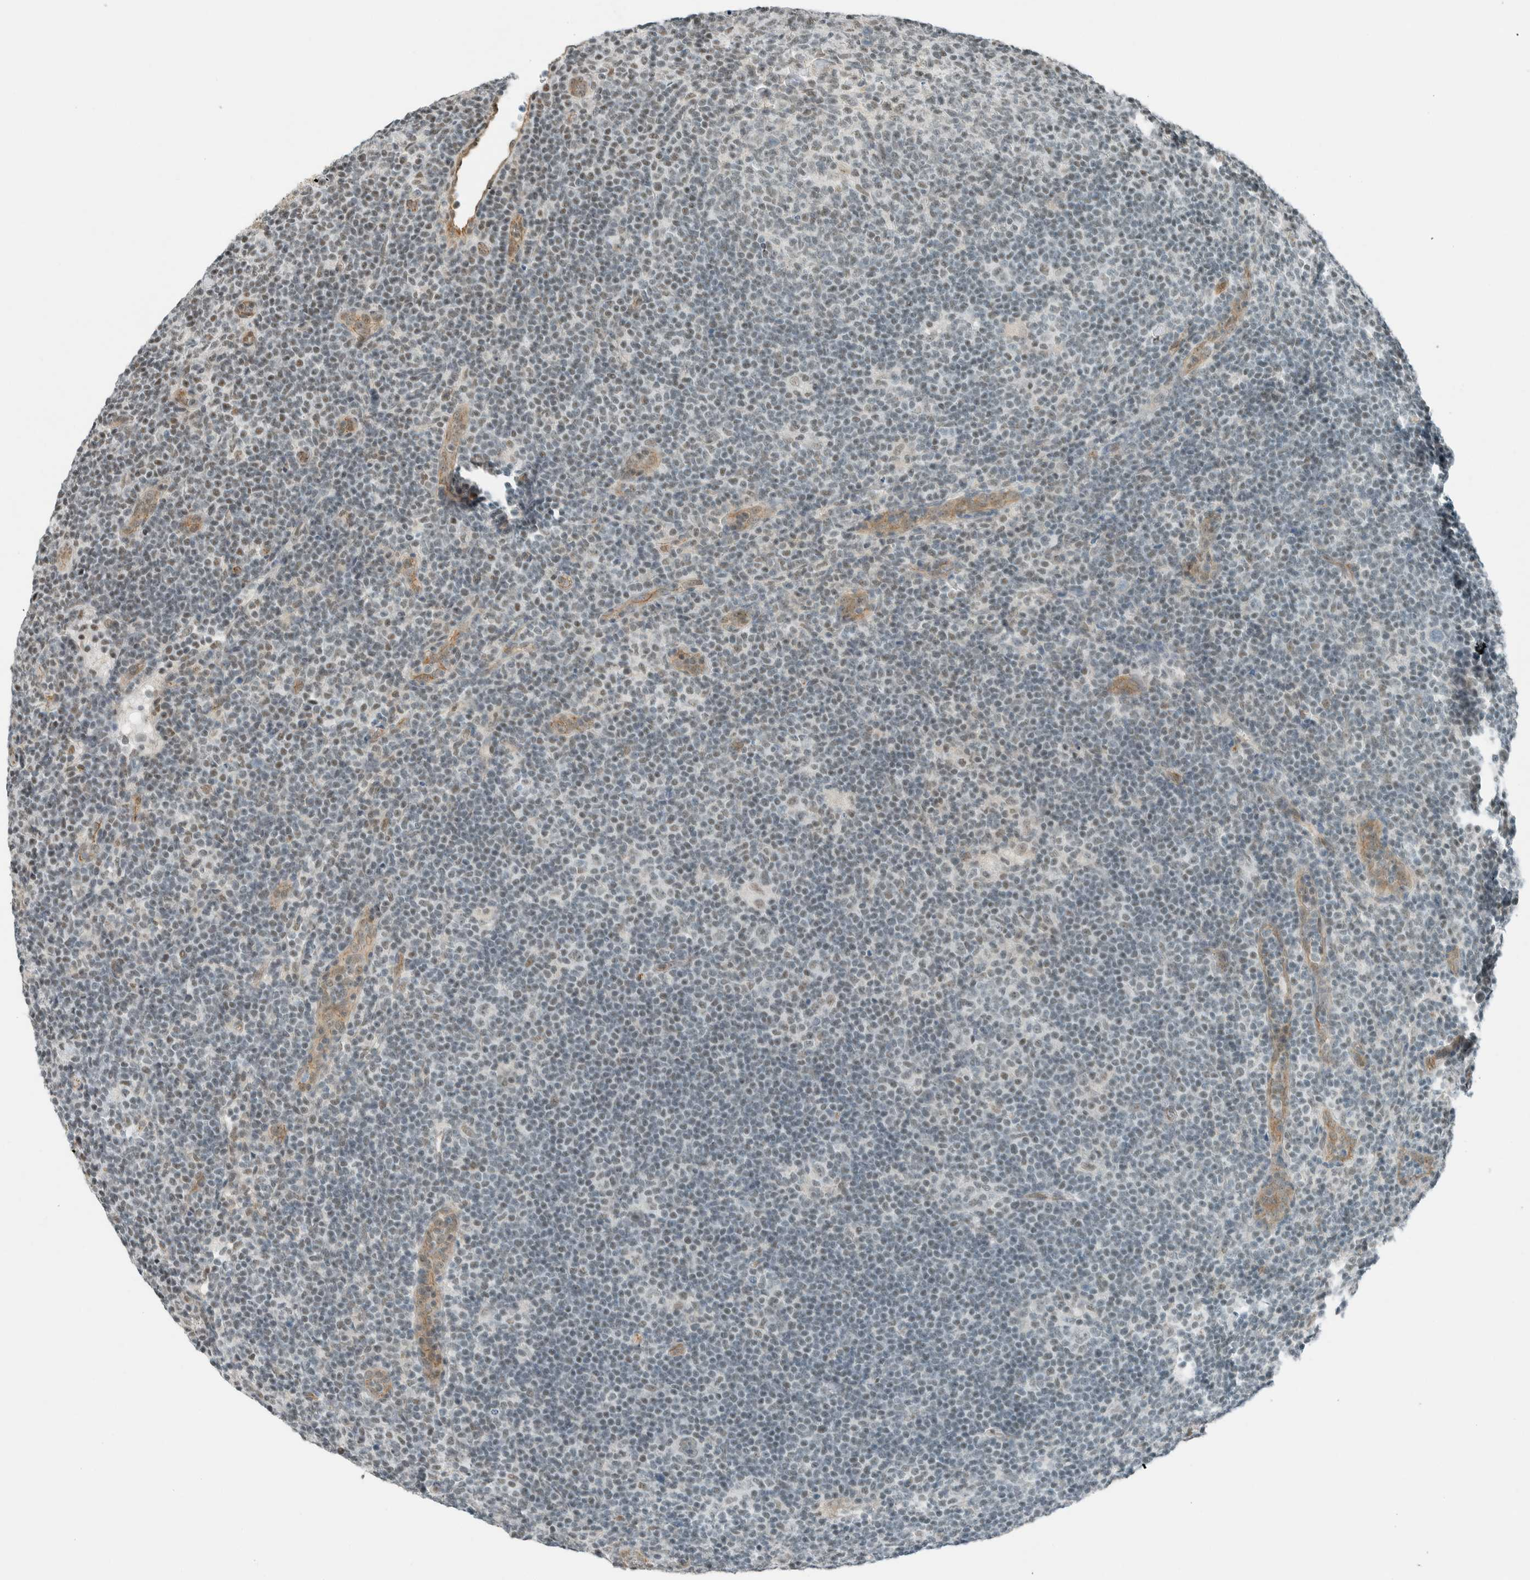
{"staining": {"intensity": "weak", "quantity": "<25%", "location": "nuclear"}, "tissue": "lymphoma", "cell_type": "Tumor cells", "image_type": "cancer", "snomed": [{"axis": "morphology", "description": "Hodgkin's disease, NOS"}, {"axis": "topography", "description": "Lymph node"}], "caption": "Human Hodgkin's disease stained for a protein using IHC shows no positivity in tumor cells.", "gene": "NIBAN2", "patient": {"sex": "female", "age": 57}}